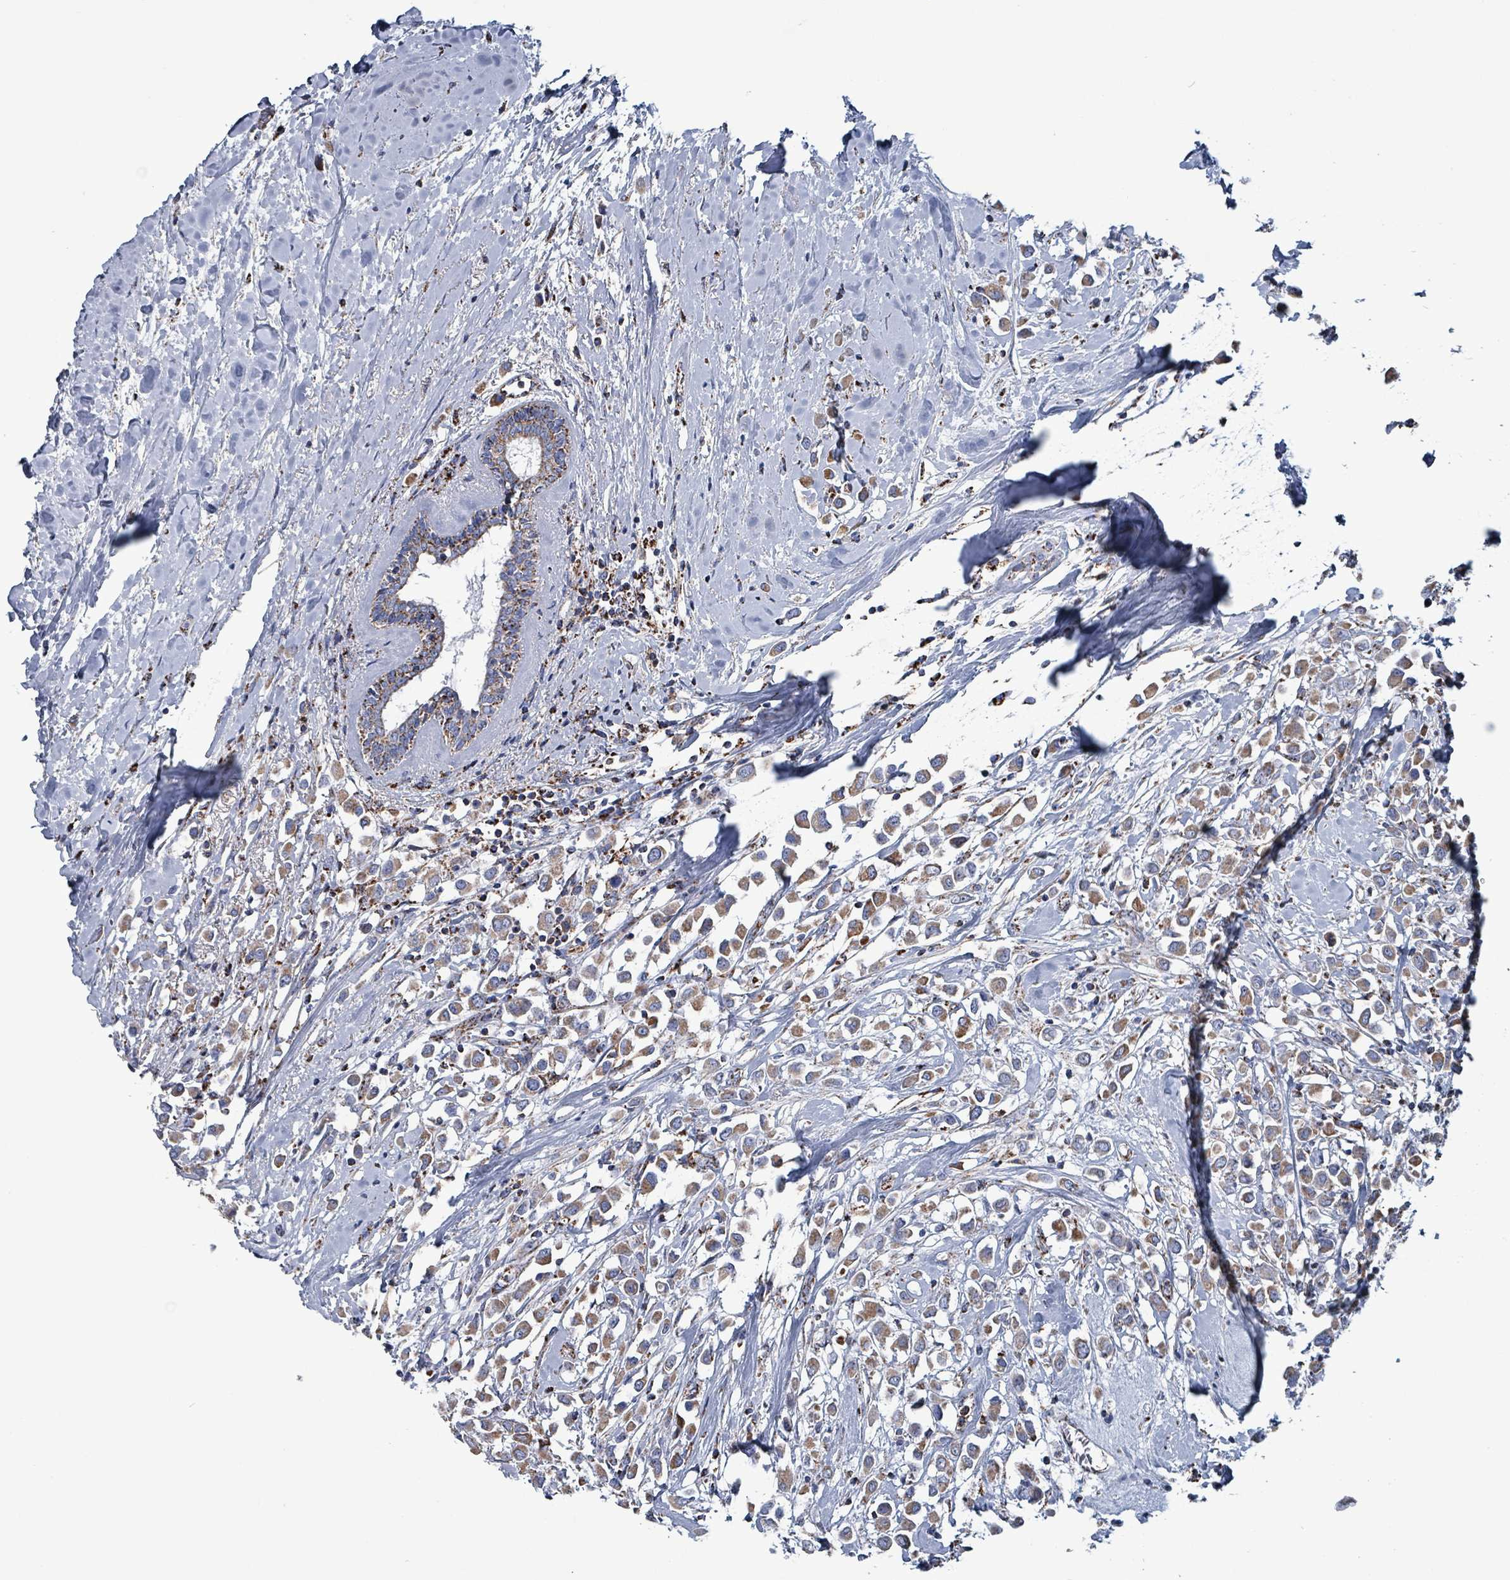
{"staining": {"intensity": "strong", "quantity": ">75%", "location": "cytoplasmic/membranous"}, "tissue": "breast cancer", "cell_type": "Tumor cells", "image_type": "cancer", "snomed": [{"axis": "morphology", "description": "Duct carcinoma"}, {"axis": "topography", "description": "Breast"}], "caption": "Protein staining of infiltrating ductal carcinoma (breast) tissue displays strong cytoplasmic/membranous expression in about >75% of tumor cells. (brown staining indicates protein expression, while blue staining denotes nuclei).", "gene": "IDH3B", "patient": {"sex": "female", "age": 87}}